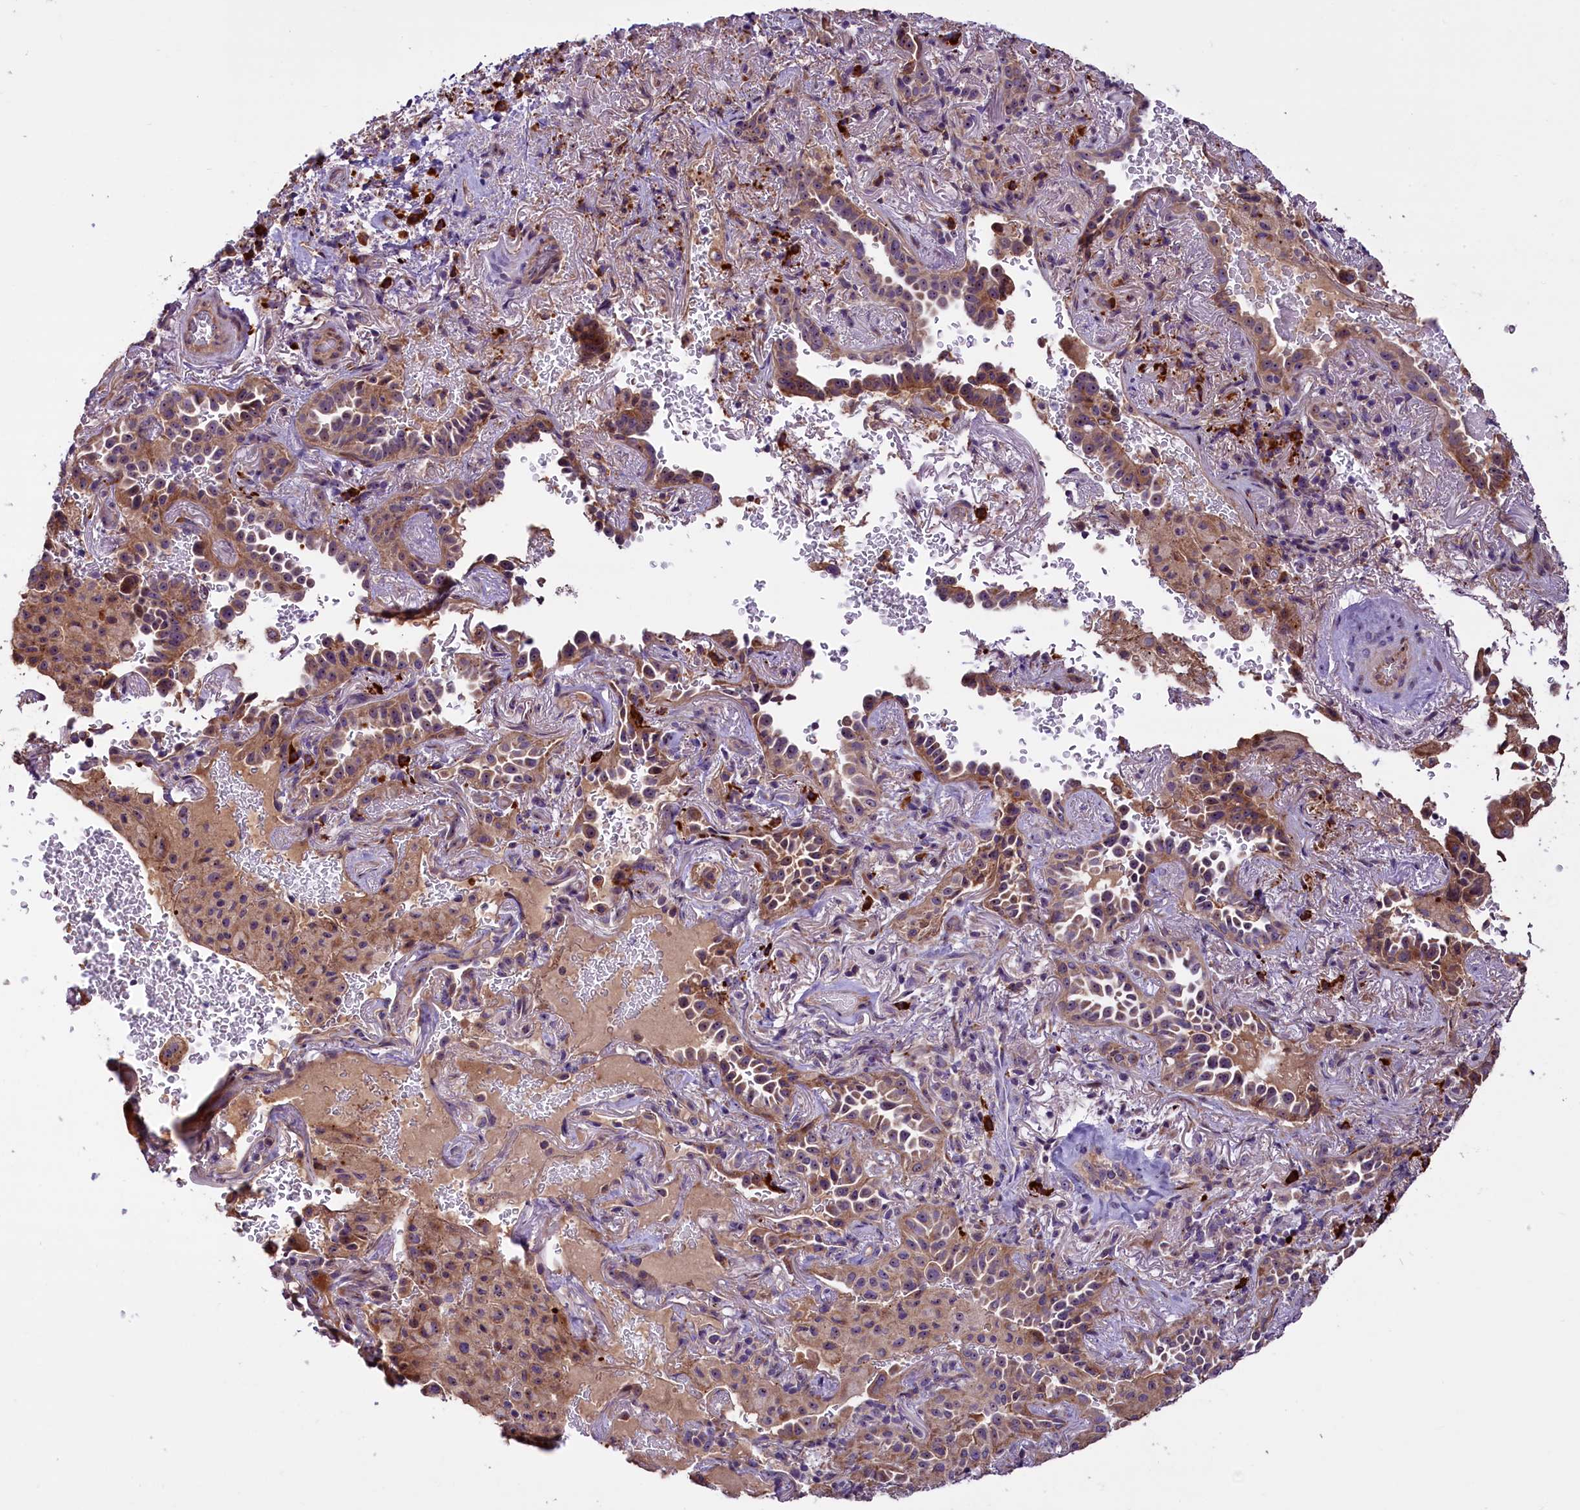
{"staining": {"intensity": "moderate", "quantity": ">75%", "location": "cytoplasmic/membranous"}, "tissue": "lung cancer", "cell_type": "Tumor cells", "image_type": "cancer", "snomed": [{"axis": "morphology", "description": "Adenocarcinoma, NOS"}, {"axis": "topography", "description": "Lung"}], "caption": "A medium amount of moderate cytoplasmic/membranous staining is identified in about >75% of tumor cells in lung cancer (adenocarcinoma) tissue.", "gene": "FRY", "patient": {"sex": "female", "age": 69}}